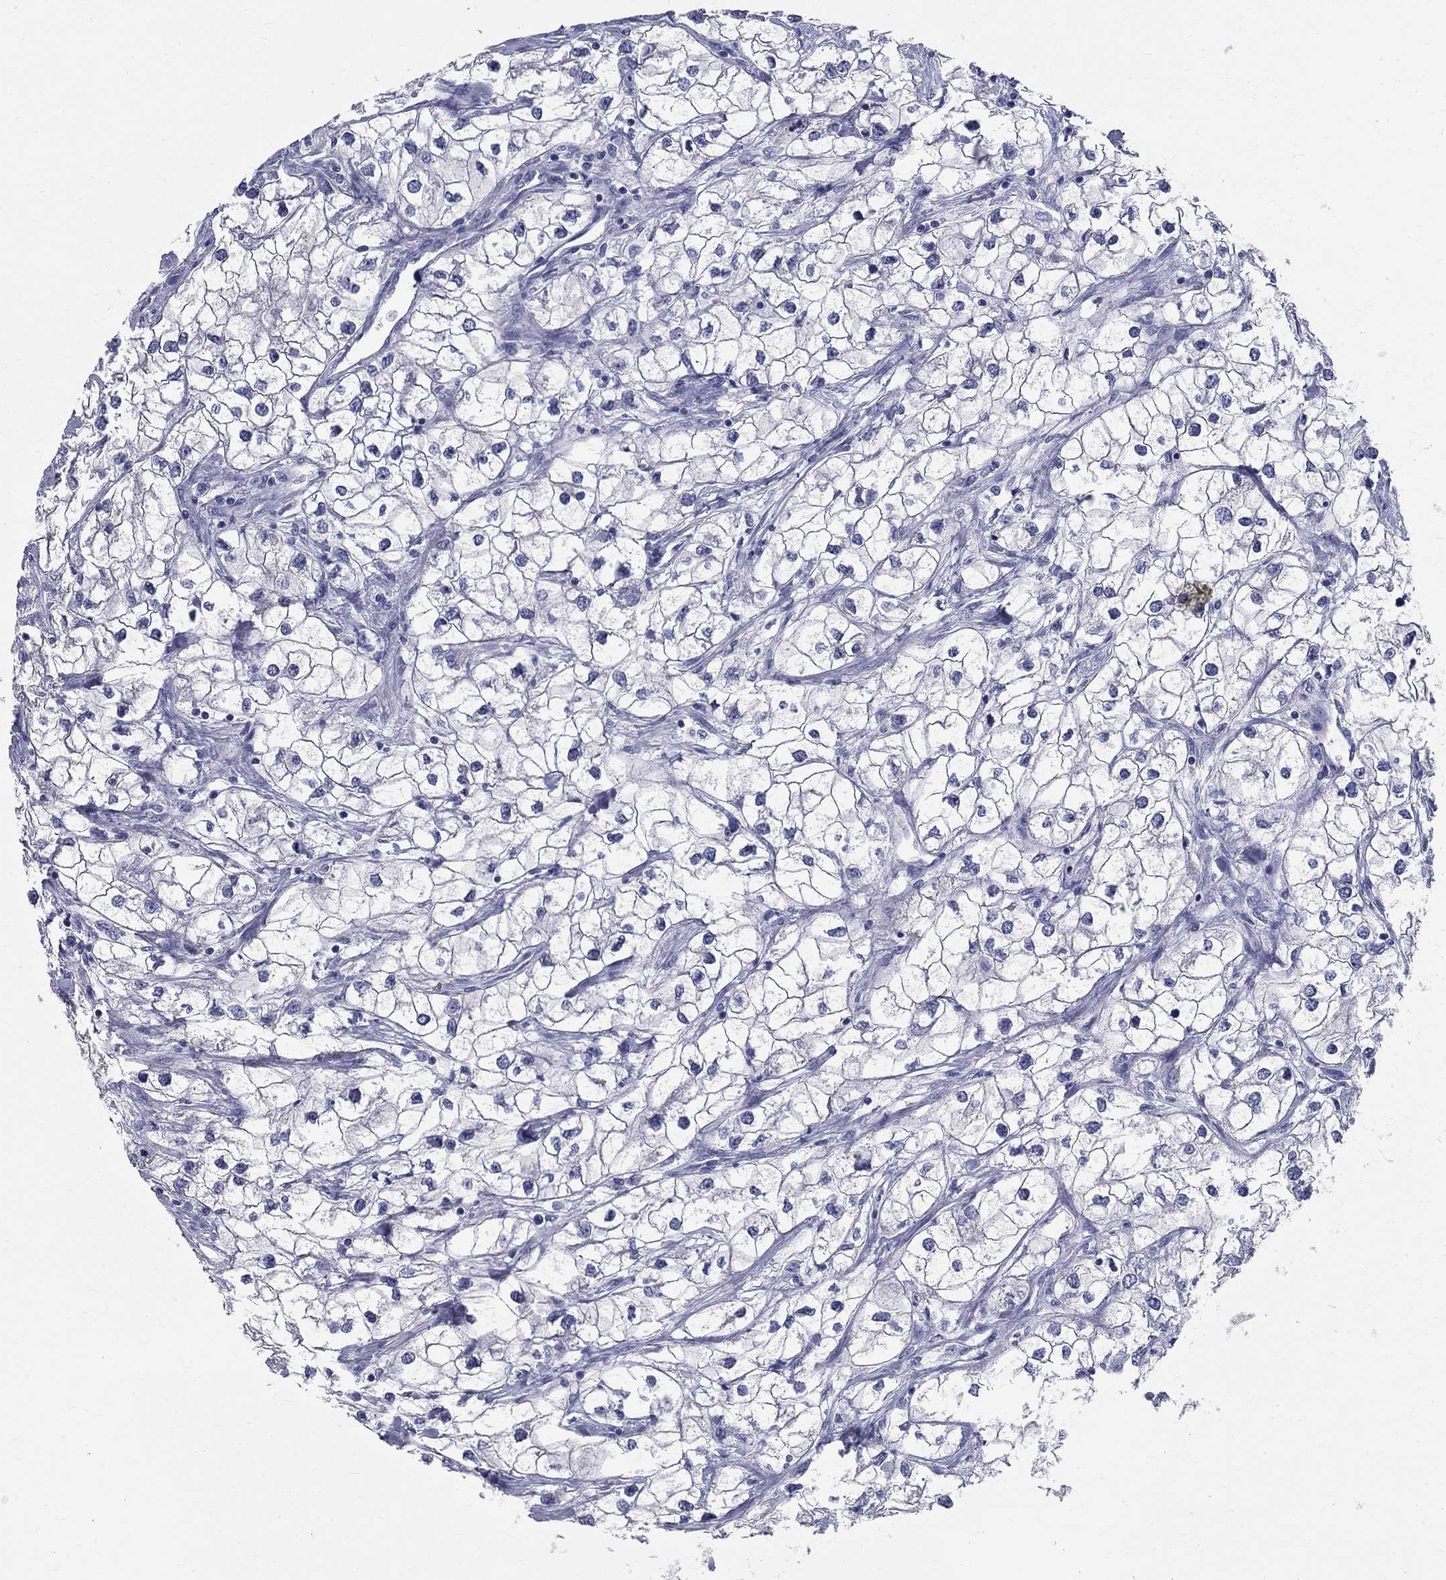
{"staining": {"intensity": "negative", "quantity": "none", "location": "none"}, "tissue": "renal cancer", "cell_type": "Tumor cells", "image_type": "cancer", "snomed": [{"axis": "morphology", "description": "Adenocarcinoma, NOS"}, {"axis": "topography", "description": "Kidney"}], "caption": "DAB immunohistochemical staining of human renal cancer (adenocarcinoma) reveals no significant staining in tumor cells. The staining is performed using DAB brown chromogen with nuclei counter-stained in using hematoxylin.", "gene": "TGM4", "patient": {"sex": "male", "age": 59}}